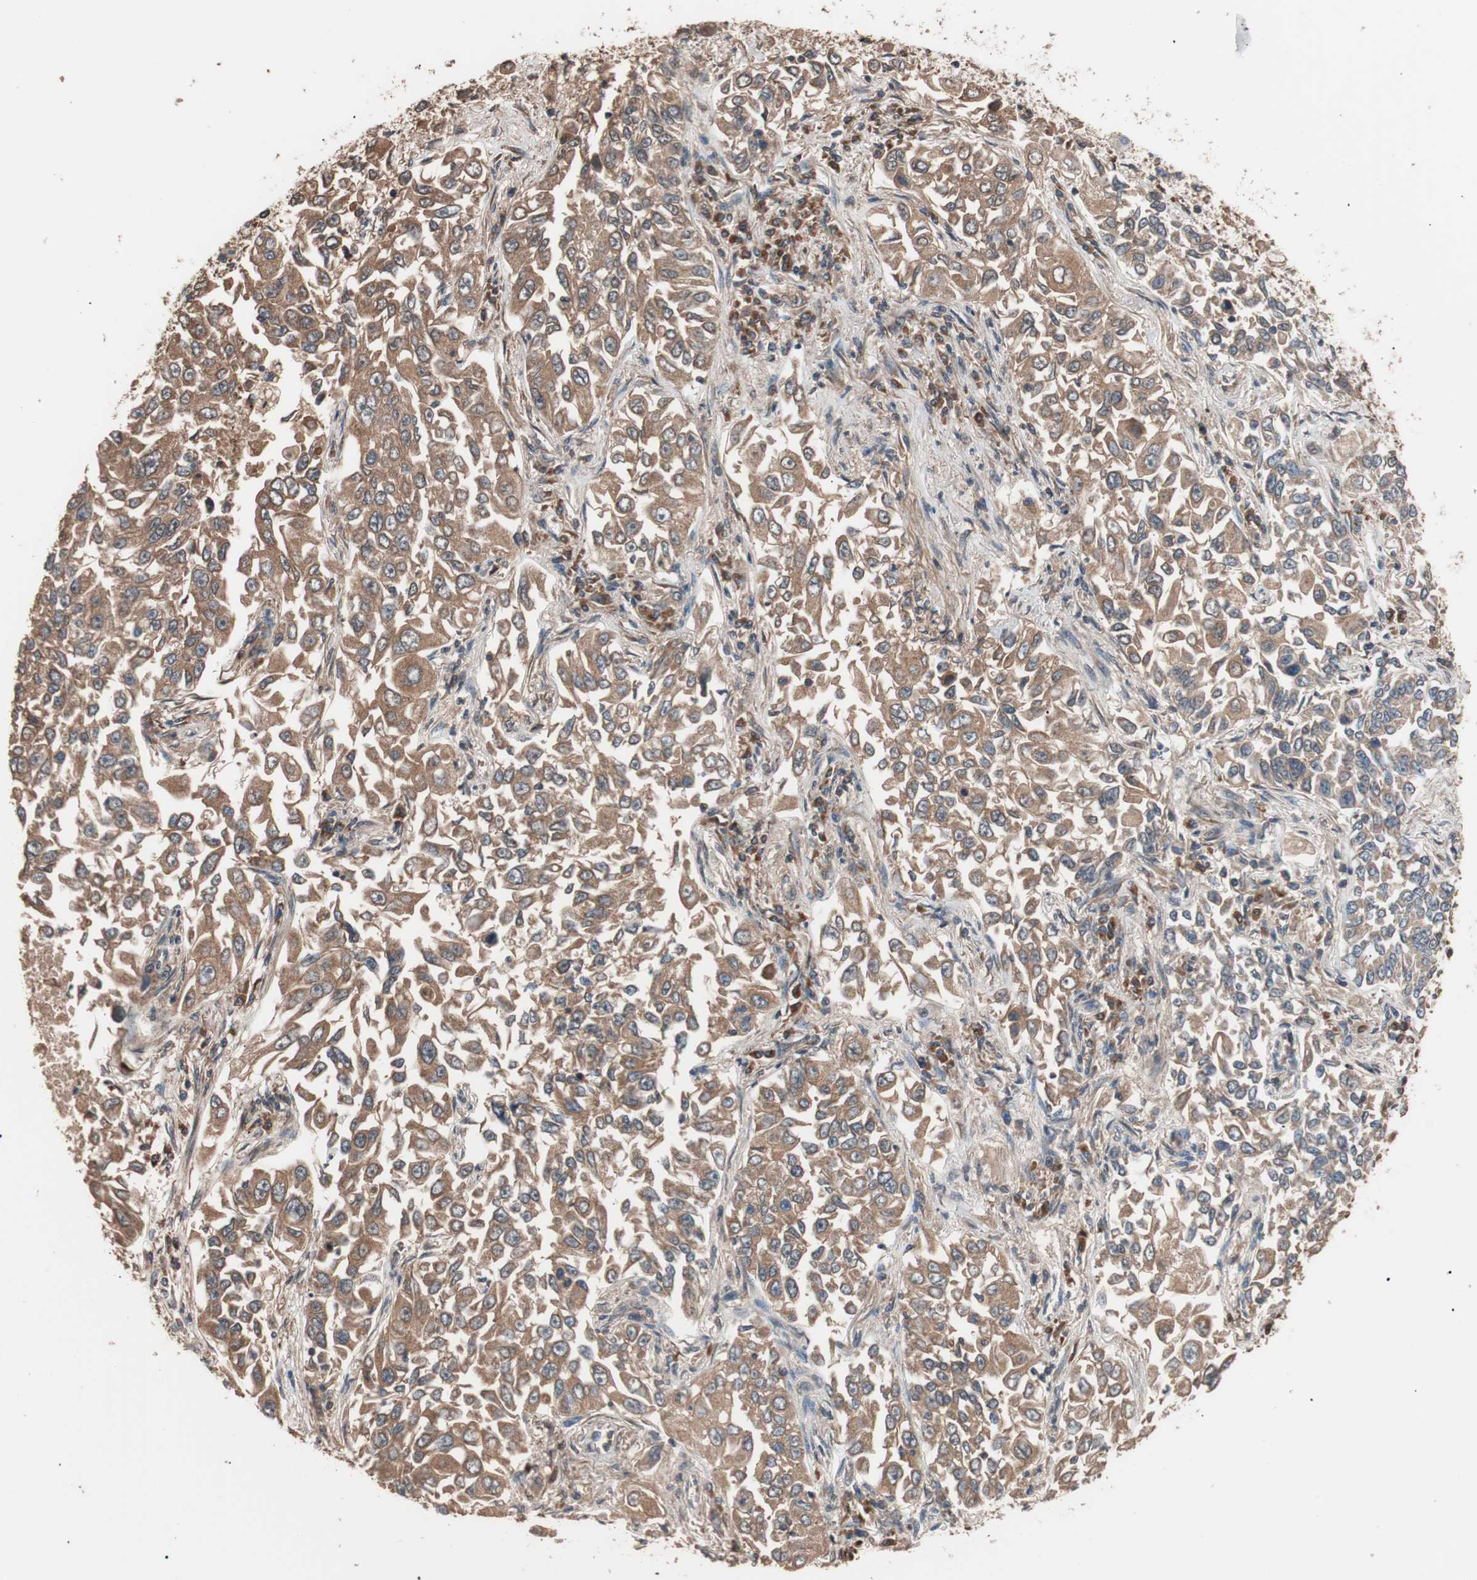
{"staining": {"intensity": "moderate", "quantity": ">75%", "location": "cytoplasmic/membranous"}, "tissue": "lung cancer", "cell_type": "Tumor cells", "image_type": "cancer", "snomed": [{"axis": "morphology", "description": "Adenocarcinoma, NOS"}, {"axis": "topography", "description": "Lung"}], "caption": "An immunohistochemistry (IHC) histopathology image of tumor tissue is shown. Protein staining in brown shows moderate cytoplasmic/membranous positivity in adenocarcinoma (lung) within tumor cells.", "gene": "GLYCTK", "patient": {"sex": "male", "age": 84}}